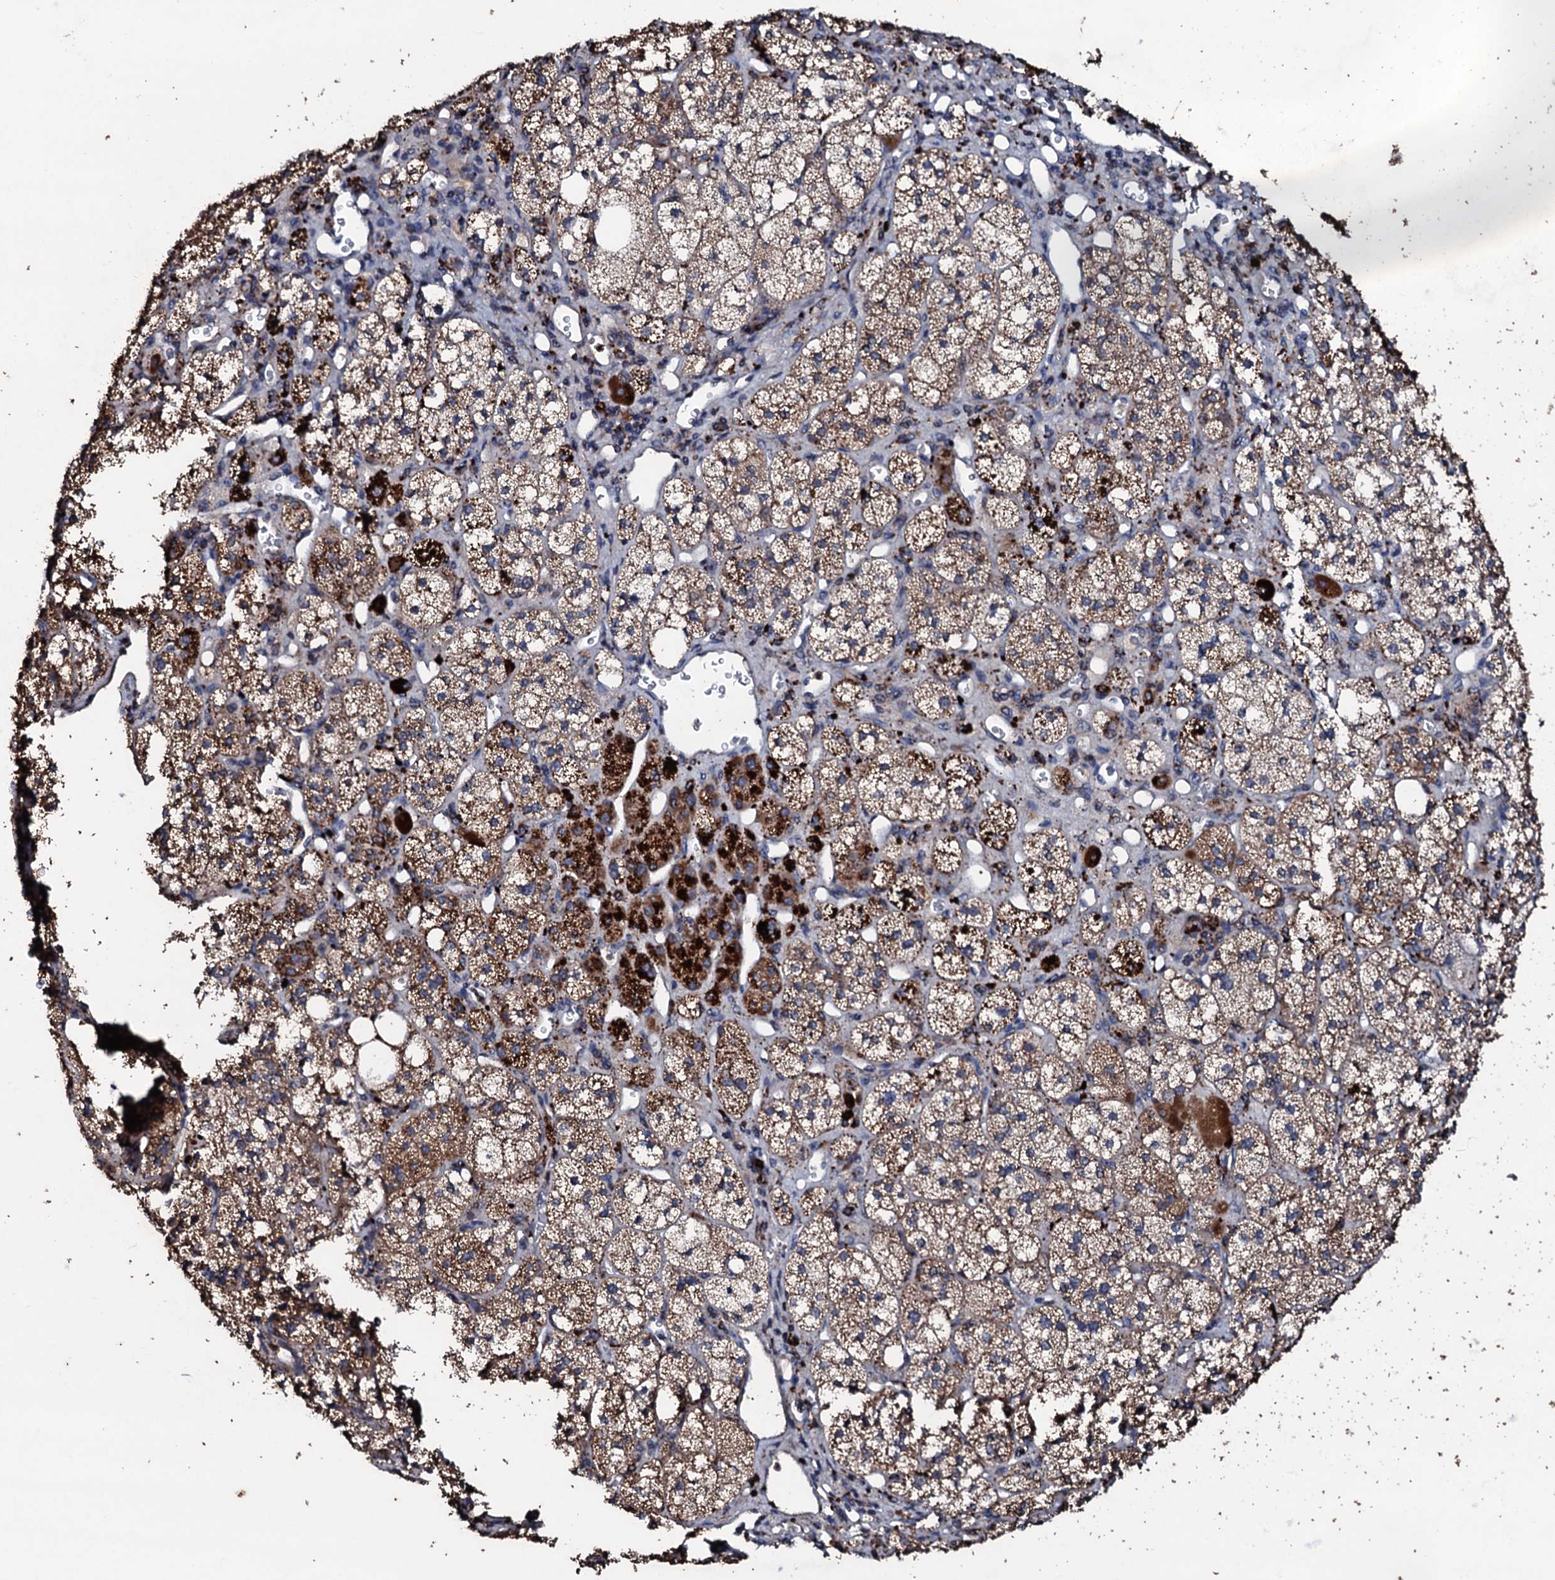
{"staining": {"intensity": "strong", "quantity": ">75%", "location": "cytoplasmic/membranous"}, "tissue": "adrenal gland", "cell_type": "Glandular cells", "image_type": "normal", "snomed": [{"axis": "morphology", "description": "Normal tissue, NOS"}, {"axis": "topography", "description": "Adrenal gland"}], "caption": "An IHC micrograph of benign tissue is shown. Protein staining in brown labels strong cytoplasmic/membranous positivity in adrenal gland within glandular cells.", "gene": "SDHAF2", "patient": {"sex": "male", "age": 61}}